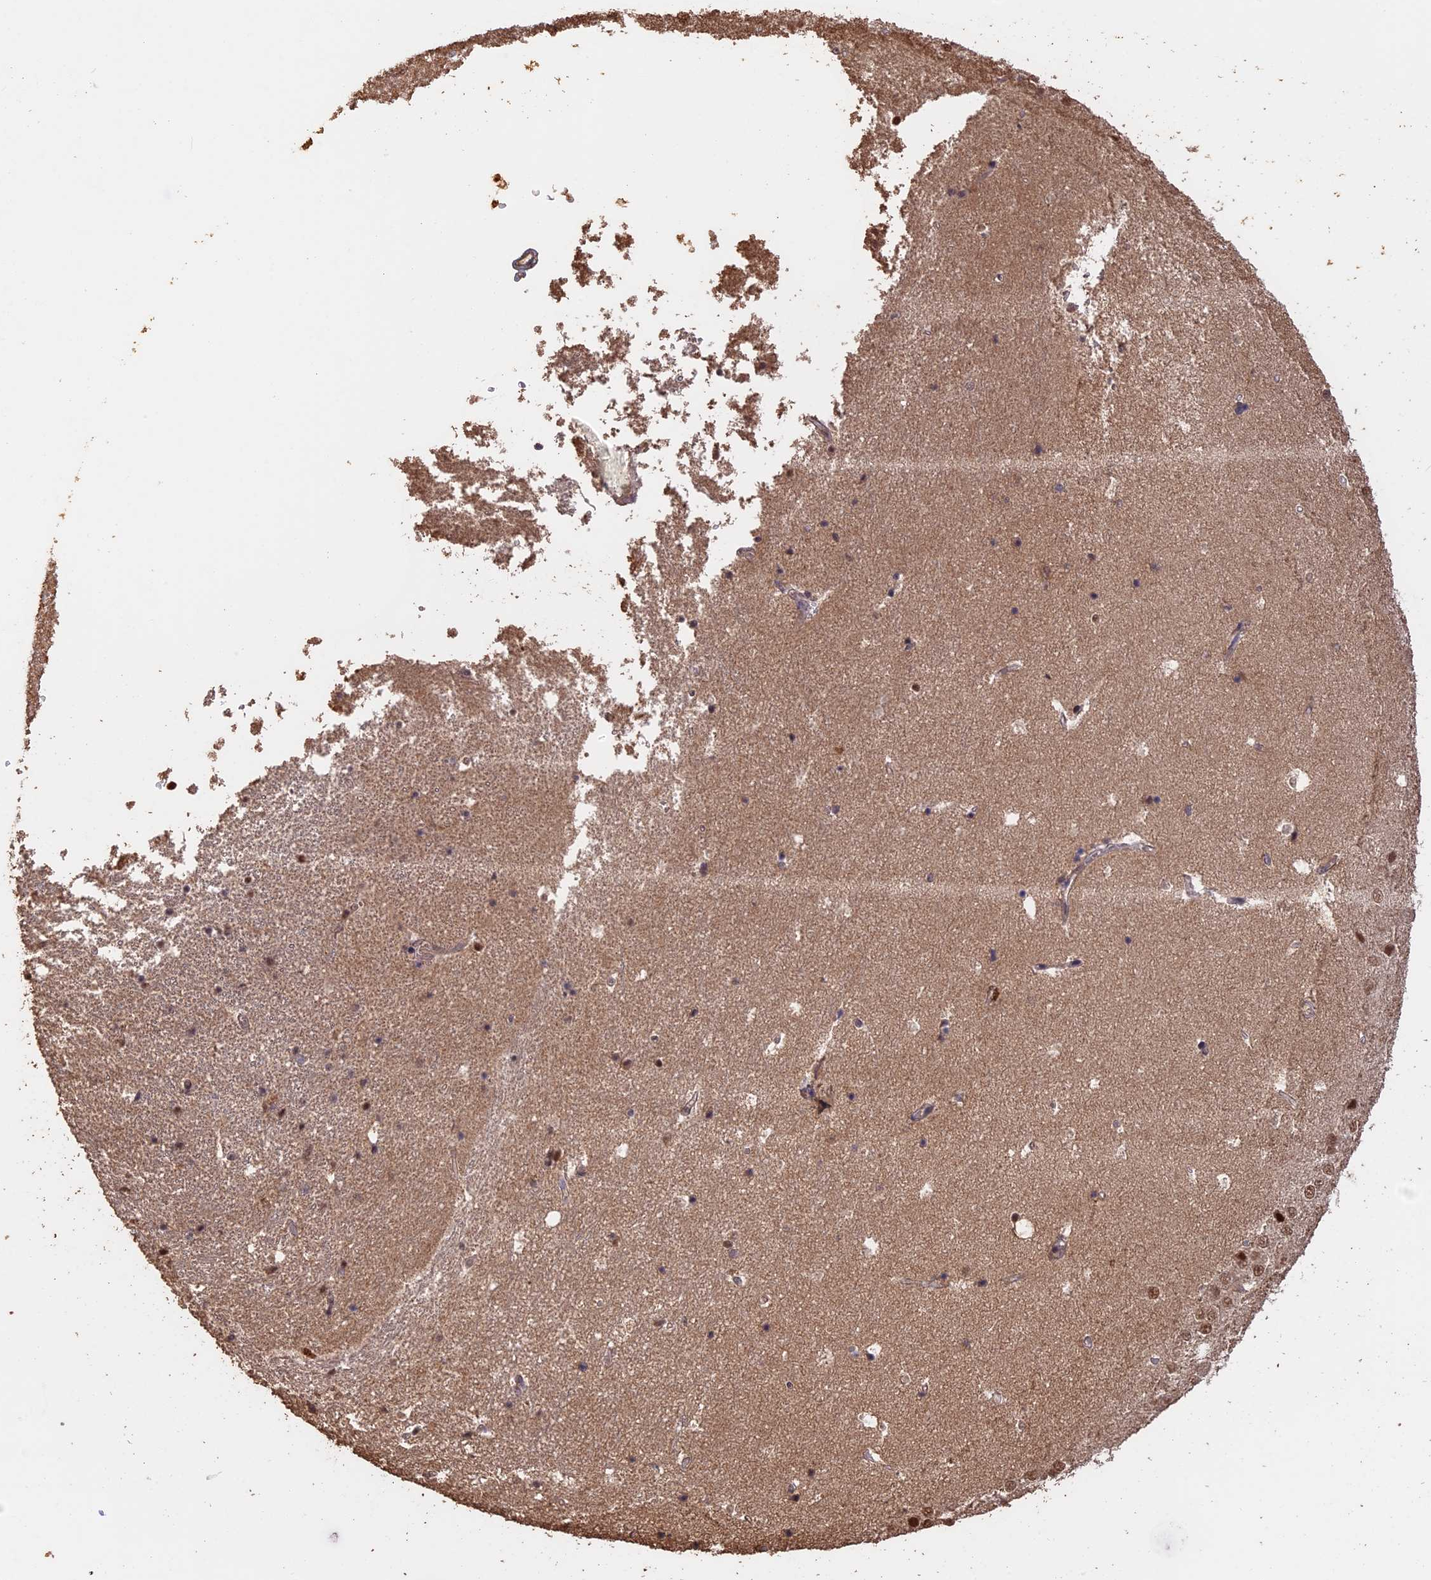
{"staining": {"intensity": "moderate", "quantity": "<25%", "location": "cytoplasmic/membranous,nuclear"}, "tissue": "hippocampus", "cell_type": "Glial cells", "image_type": "normal", "snomed": [{"axis": "morphology", "description": "Normal tissue, NOS"}, {"axis": "topography", "description": "Hippocampus"}], "caption": "Immunohistochemical staining of normal human hippocampus demonstrates <25% levels of moderate cytoplasmic/membranous,nuclear protein expression in approximately <25% of glial cells.", "gene": "PSMC6", "patient": {"sex": "female", "age": 52}}